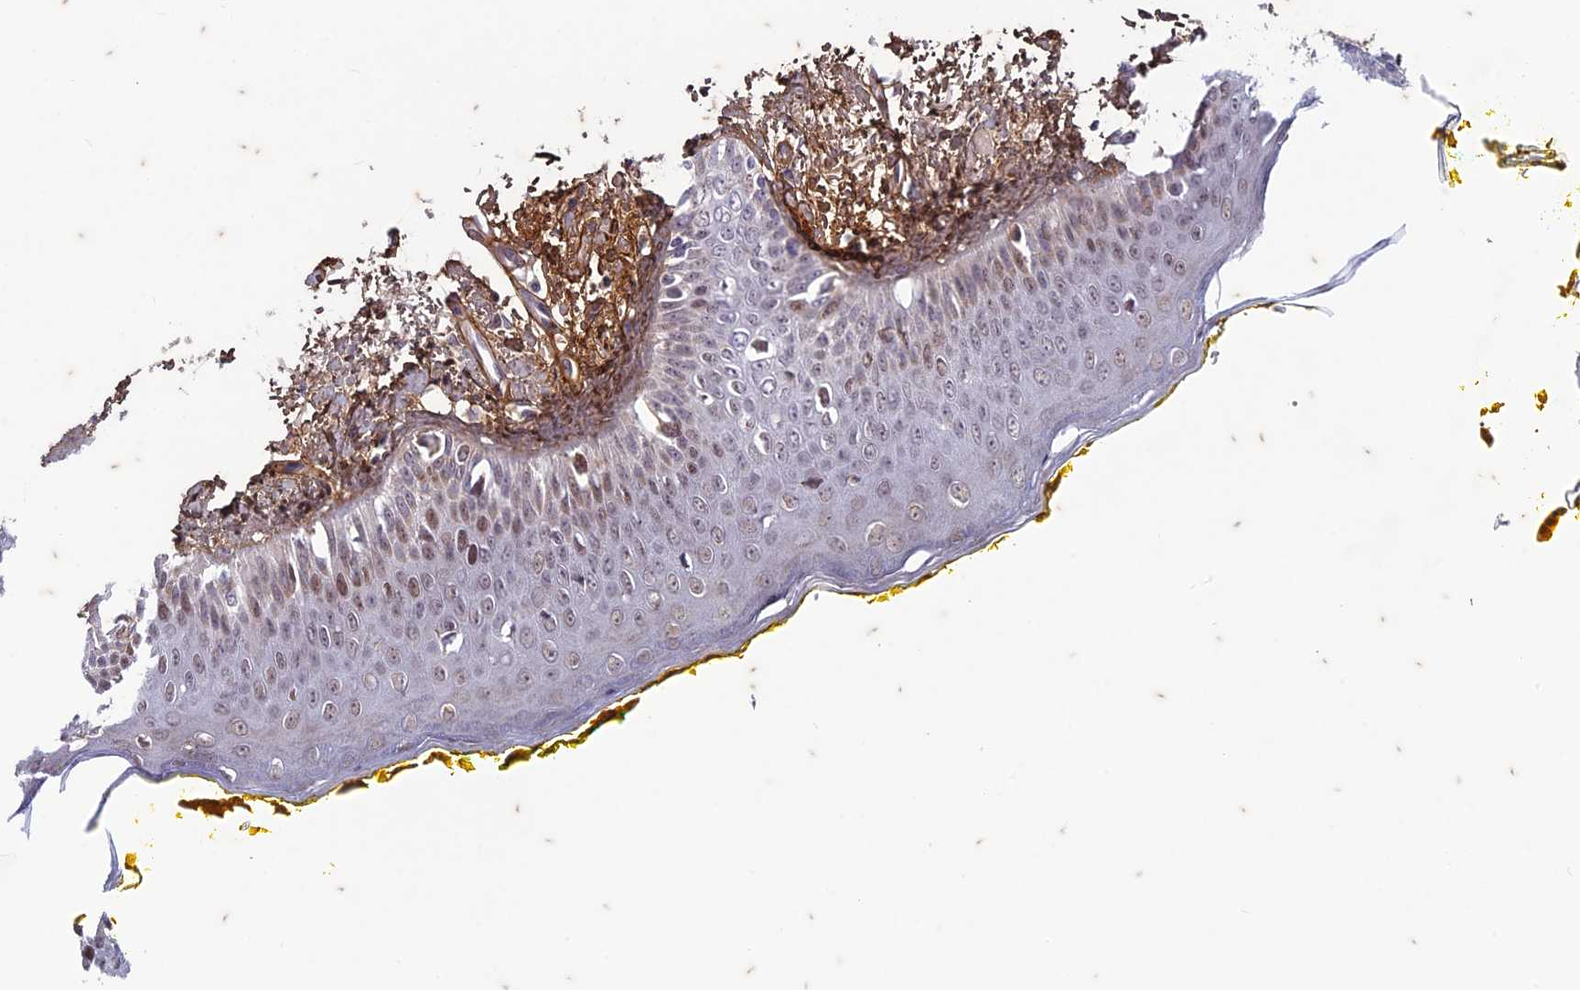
{"staining": {"intensity": "moderate", "quantity": "25%-75%", "location": "nuclear"}, "tissue": "oral mucosa", "cell_type": "Squamous epithelial cells", "image_type": "normal", "snomed": [{"axis": "morphology", "description": "Normal tissue, NOS"}, {"axis": "topography", "description": "Oral tissue"}], "caption": "Oral mucosa stained with DAB immunohistochemistry shows medium levels of moderate nuclear expression in approximately 25%-75% of squamous epithelial cells. Nuclei are stained in blue.", "gene": "PABPN1L", "patient": {"sex": "female", "age": 70}}